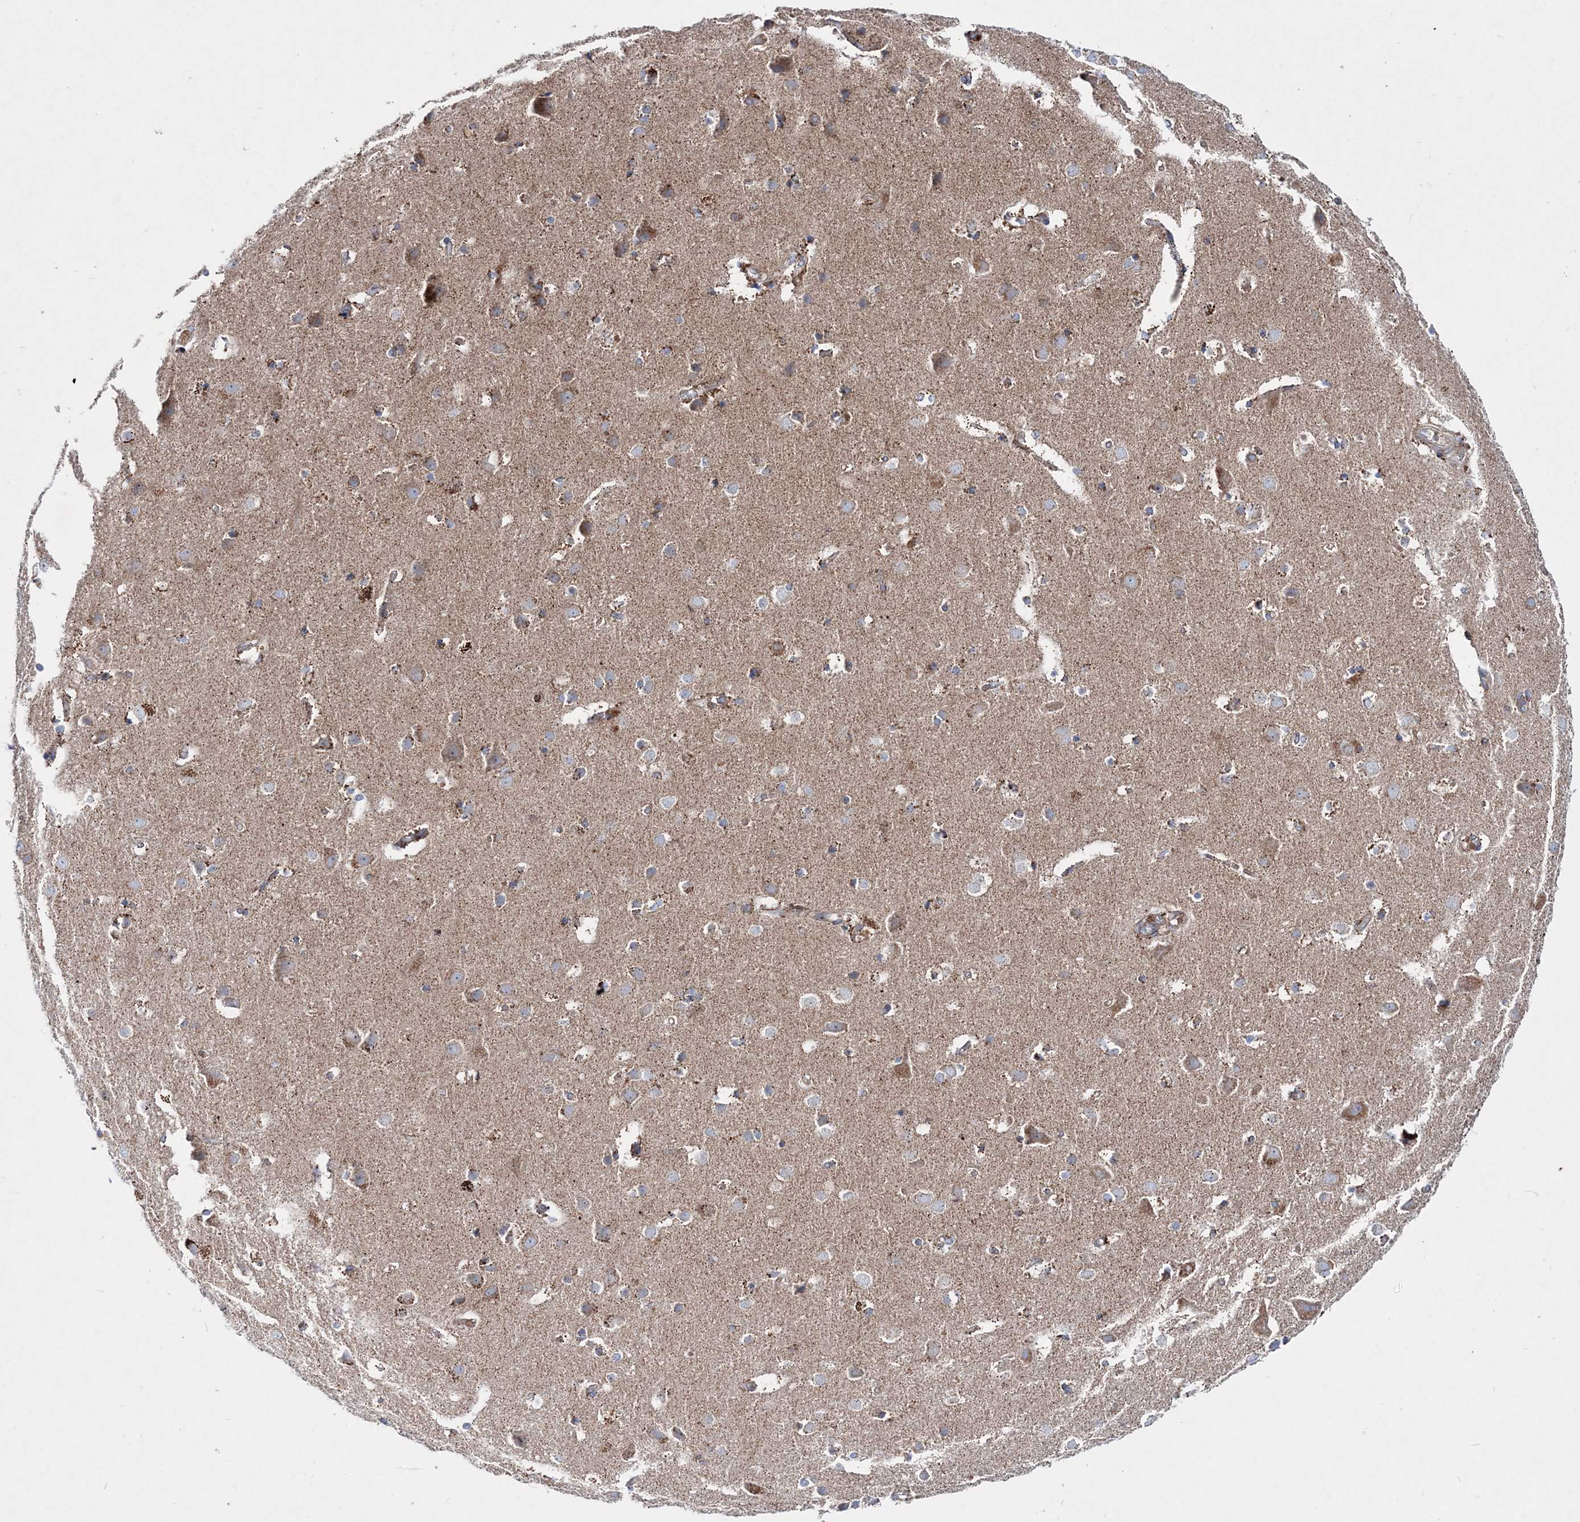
{"staining": {"intensity": "moderate", "quantity": "25%-75%", "location": "cytoplasmic/membranous"}, "tissue": "cerebral cortex", "cell_type": "Endothelial cells", "image_type": "normal", "snomed": [{"axis": "morphology", "description": "Normal tissue, NOS"}, {"axis": "topography", "description": "Cerebral cortex"}], "caption": "Endothelial cells reveal moderate cytoplasmic/membranous expression in about 25%-75% of cells in normal cerebral cortex.", "gene": "NGLY1", "patient": {"sex": "male", "age": 54}}